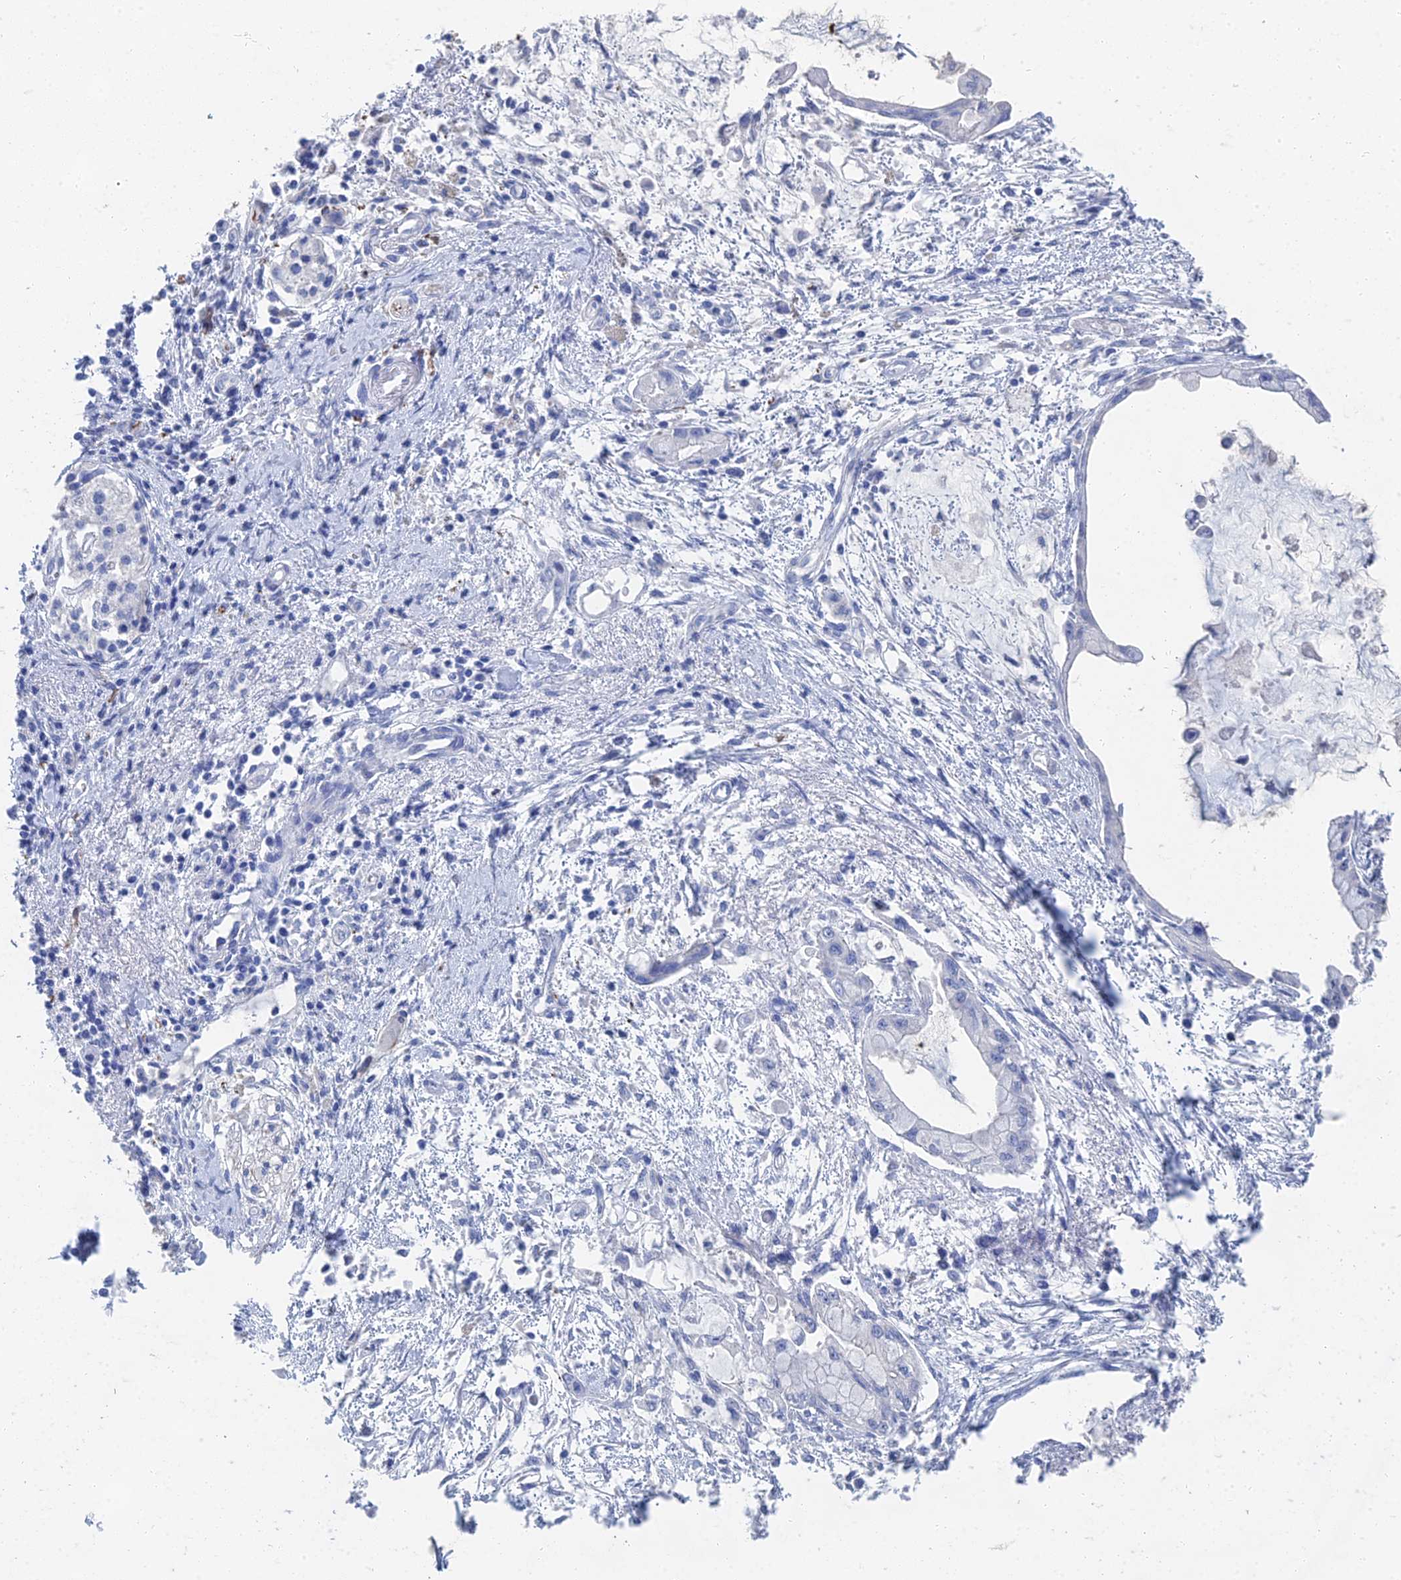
{"staining": {"intensity": "negative", "quantity": "none", "location": "none"}, "tissue": "pancreatic cancer", "cell_type": "Tumor cells", "image_type": "cancer", "snomed": [{"axis": "morphology", "description": "Adenocarcinoma, NOS"}, {"axis": "topography", "description": "Pancreas"}], "caption": "This is a photomicrograph of immunohistochemistry (IHC) staining of pancreatic adenocarcinoma, which shows no expression in tumor cells.", "gene": "GFAP", "patient": {"sex": "male", "age": 48}}